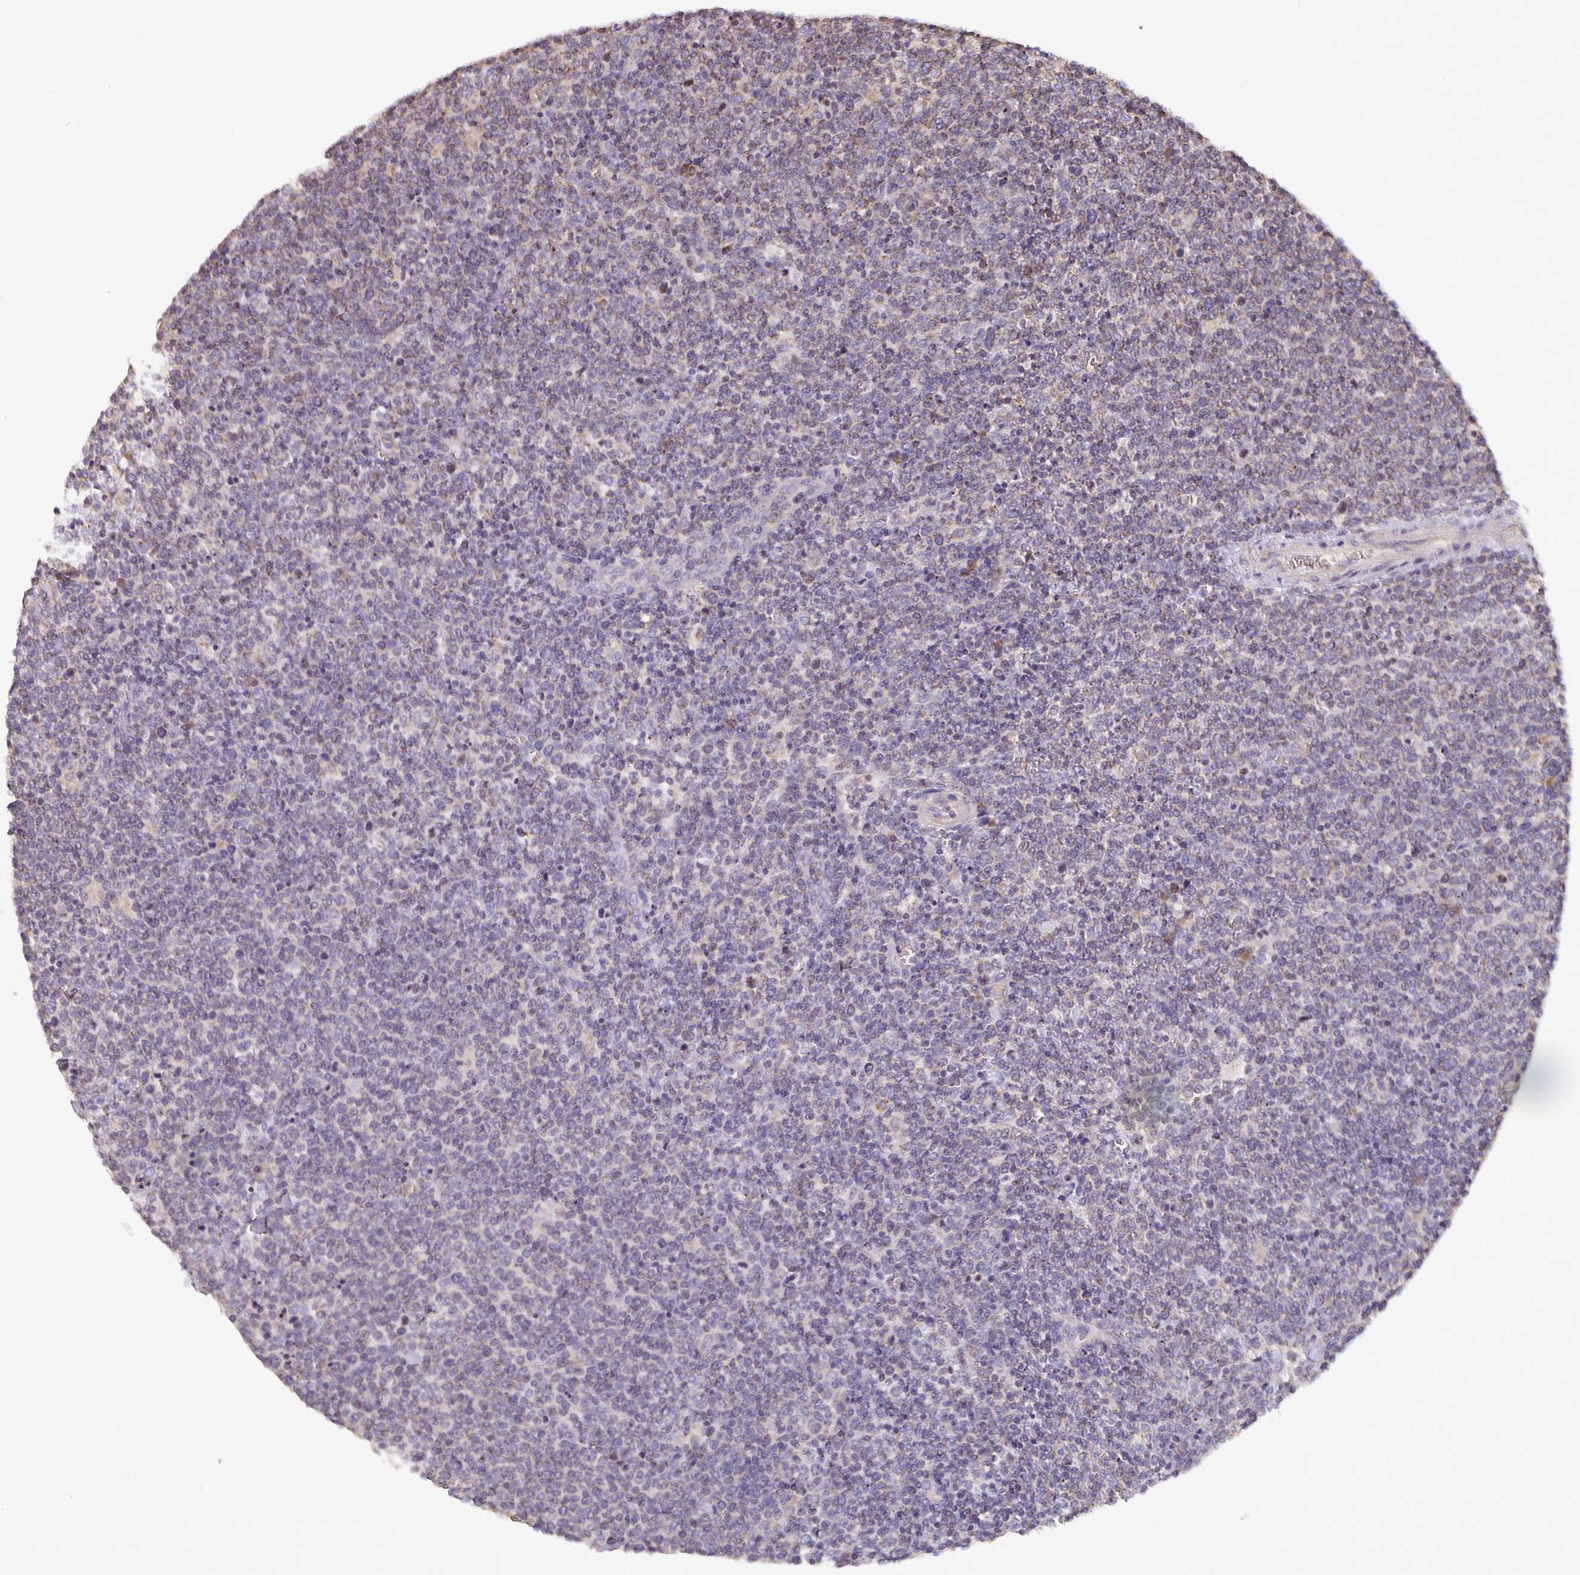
{"staining": {"intensity": "weak", "quantity": "<25%", "location": "cytoplasmic/membranous"}, "tissue": "lymphoma", "cell_type": "Tumor cells", "image_type": "cancer", "snomed": [{"axis": "morphology", "description": "Malignant lymphoma, non-Hodgkin's type, High grade"}, {"axis": "topography", "description": "Lymph node"}], "caption": "Tumor cells are negative for brown protein staining in lymphoma.", "gene": "TMEM71", "patient": {"sex": "male", "age": 61}}